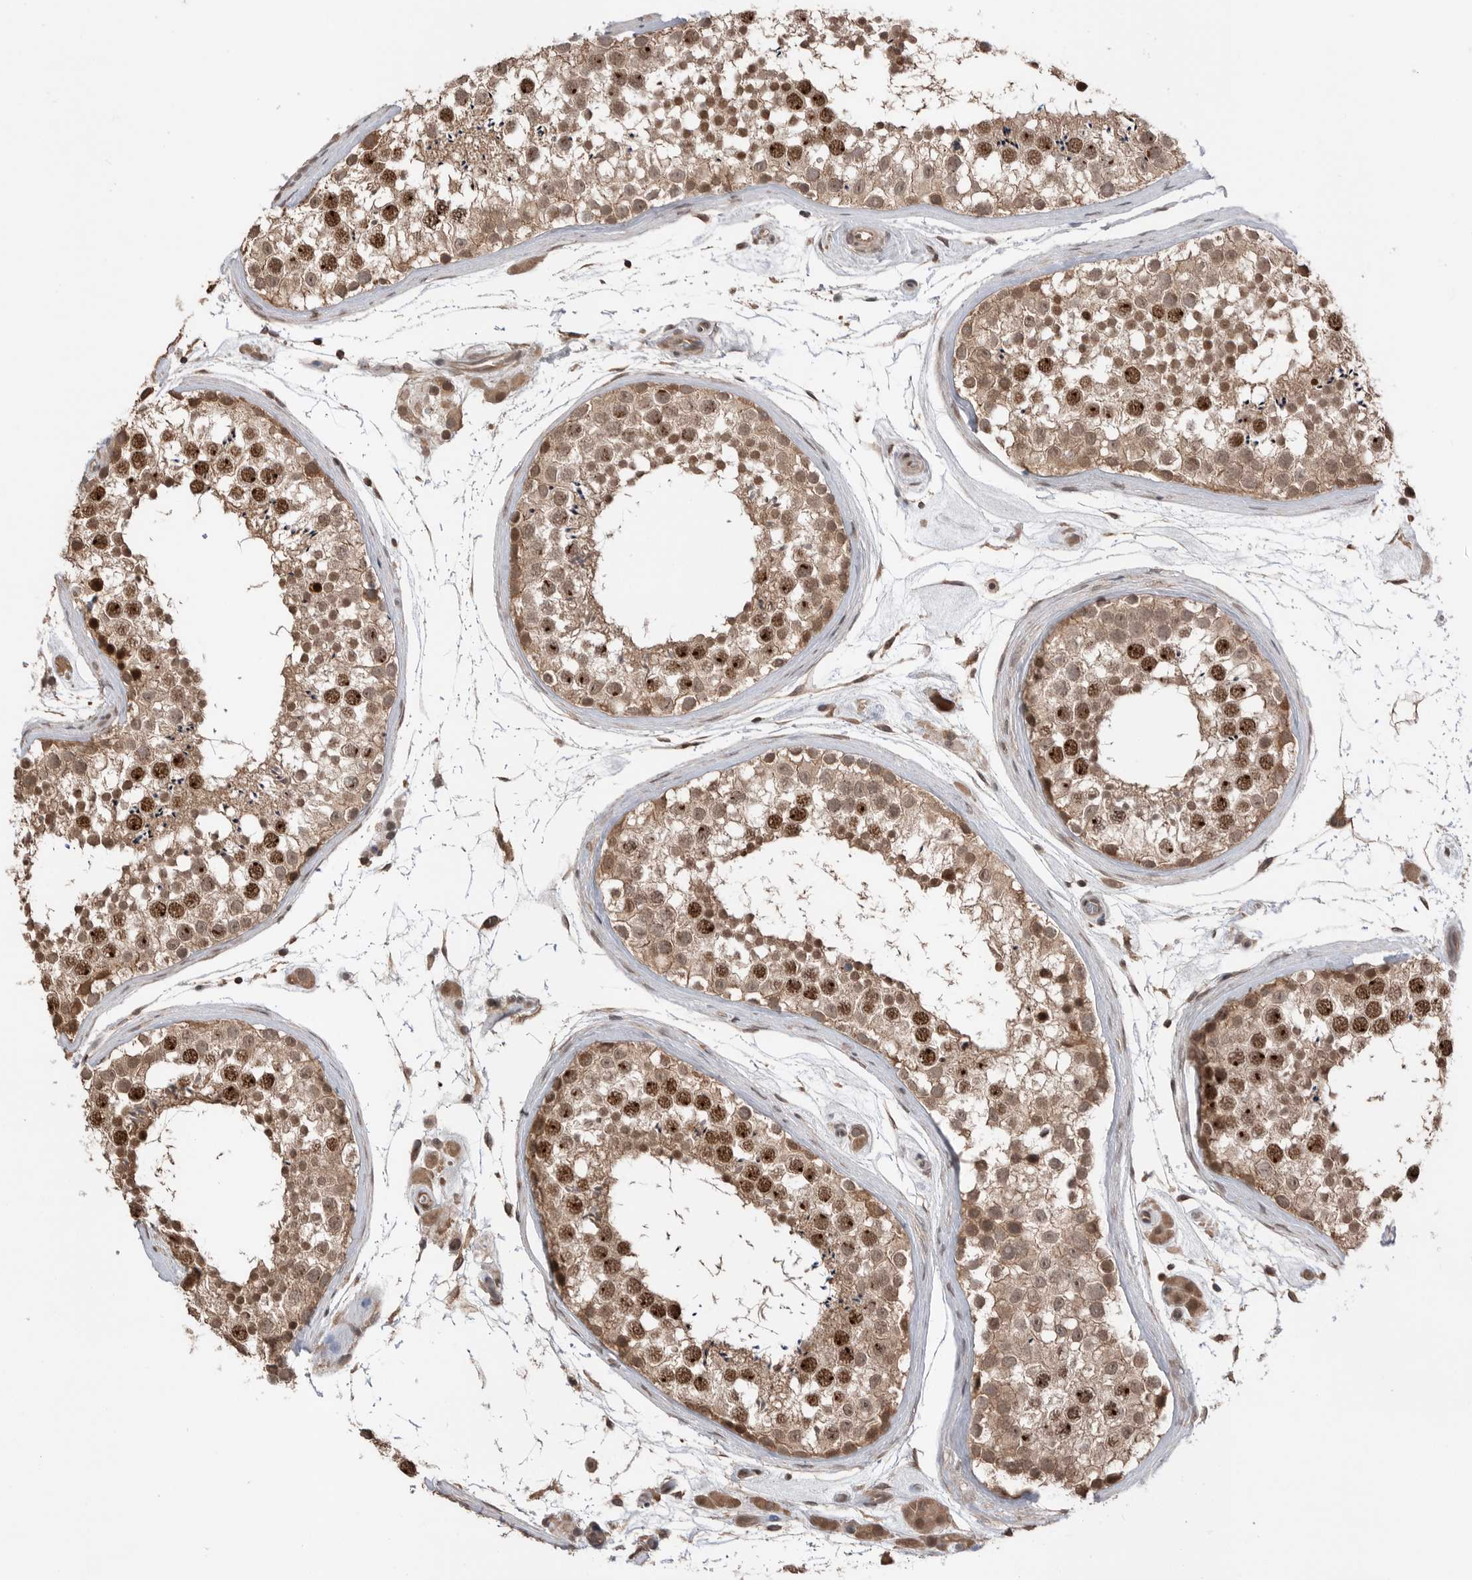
{"staining": {"intensity": "moderate", "quantity": ">75%", "location": "cytoplasmic/membranous,nuclear"}, "tissue": "testis", "cell_type": "Cells in seminiferous ducts", "image_type": "normal", "snomed": [{"axis": "morphology", "description": "Normal tissue, NOS"}, {"axis": "topography", "description": "Testis"}], "caption": "A medium amount of moderate cytoplasmic/membranous,nuclear staining is present in about >75% of cells in seminiferous ducts in unremarkable testis. (Stains: DAB (3,3'-diaminobenzidine) in brown, nuclei in blue, Microscopy: brightfield microscopy at high magnification).", "gene": "PEAK1", "patient": {"sex": "male", "age": 46}}